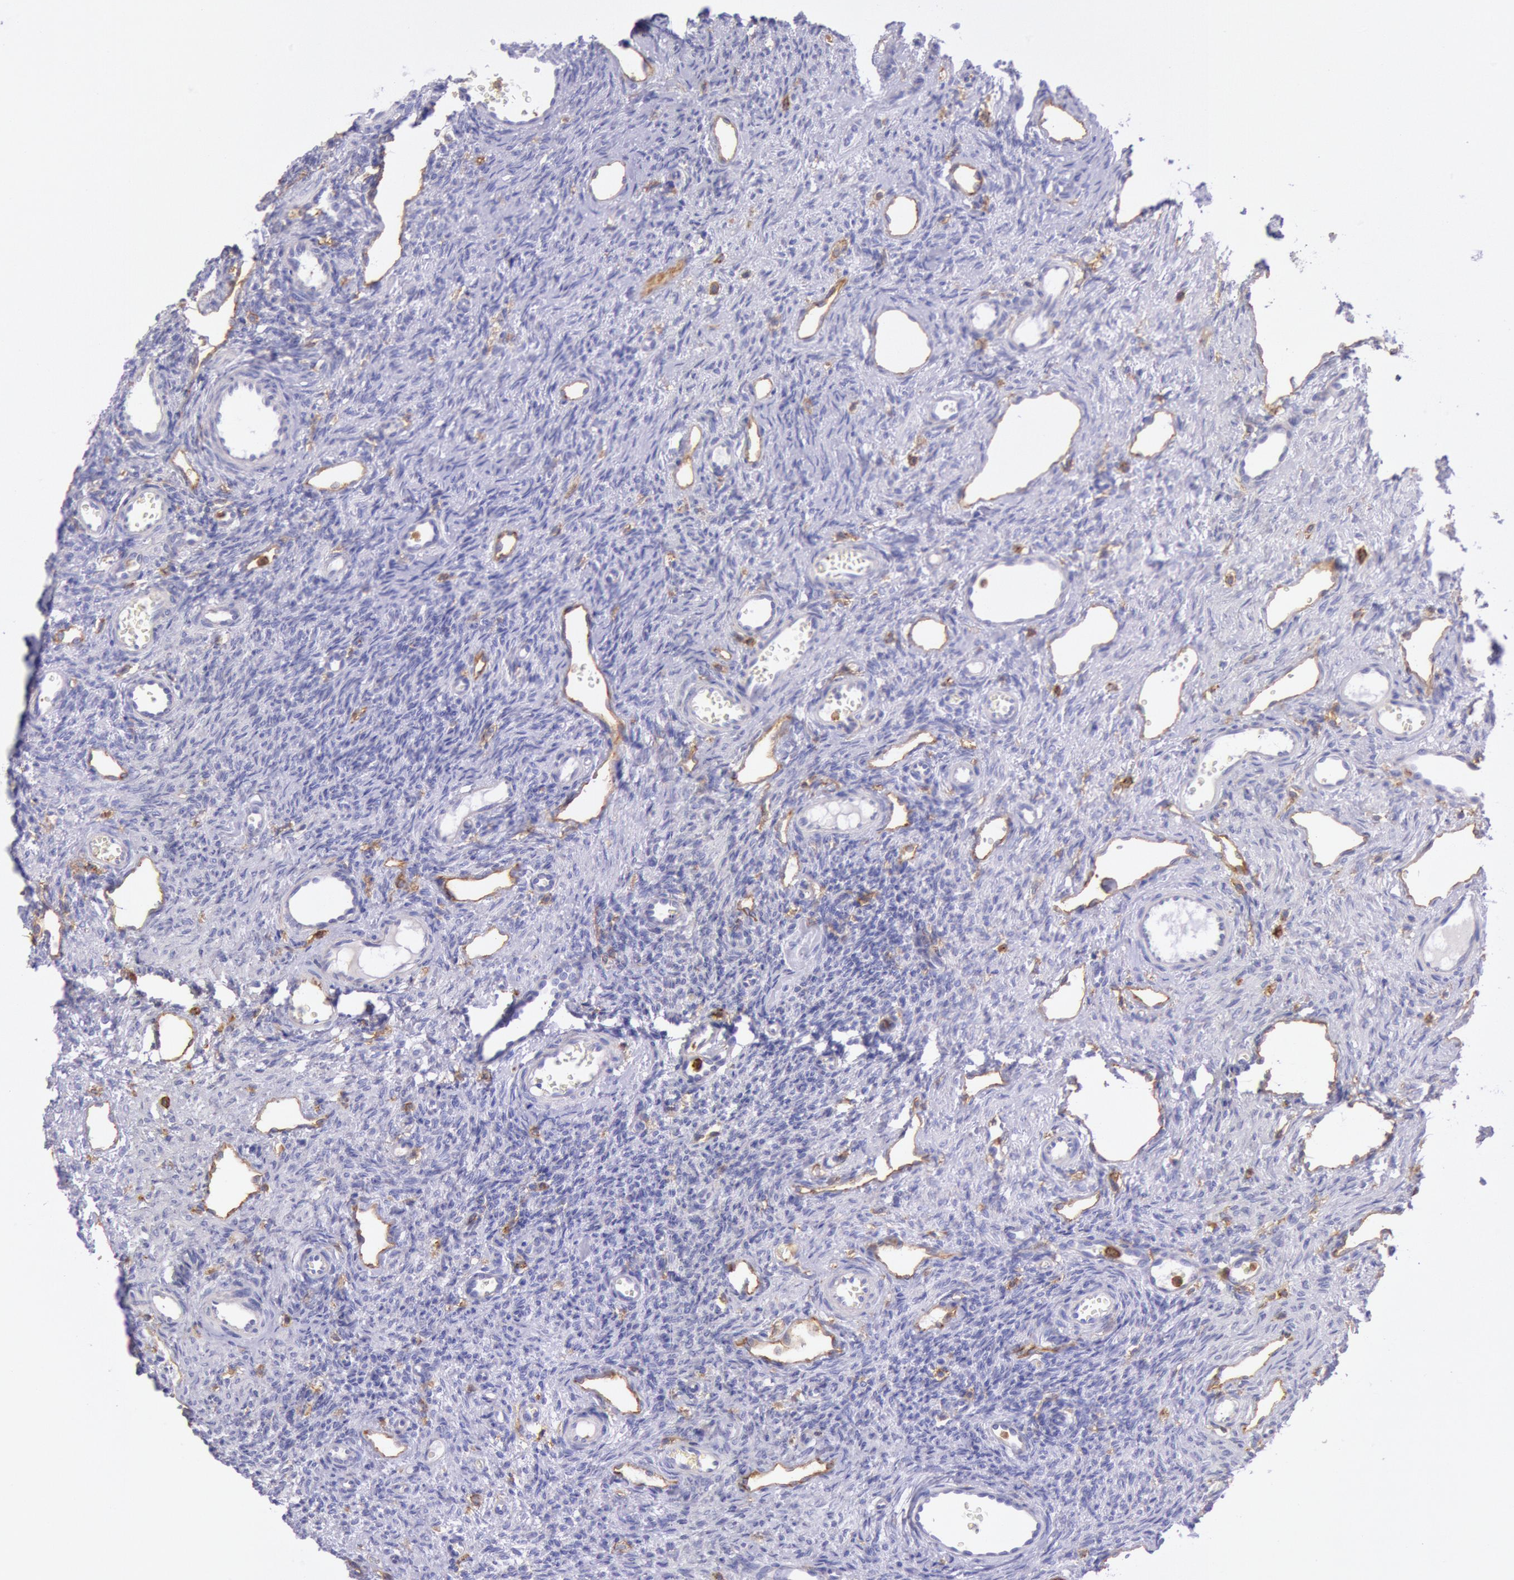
{"staining": {"intensity": "weak", "quantity": ">75%", "location": "cytoplasmic/membranous"}, "tissue": "ovary", "cell_type": "Follicle cells", "image_type": "normal", "snomed": [{"axis": "morphology", "description": "Normal tissue, NOS"}, {"axis": "topography", "description": "Ovary"}], "caption": "An image of human ovary stained for a protein exhibits weak cytoplasmic/membranous brown staining in follicle cells. The staining is performed using DAB (3,3'-diaminobenzidine) brown chromogen to label protein expression. The nuclei are counter-stained blue using hematoxylin.", "gene": "LYN", "patient": {"sex": "female", "age": 33}}